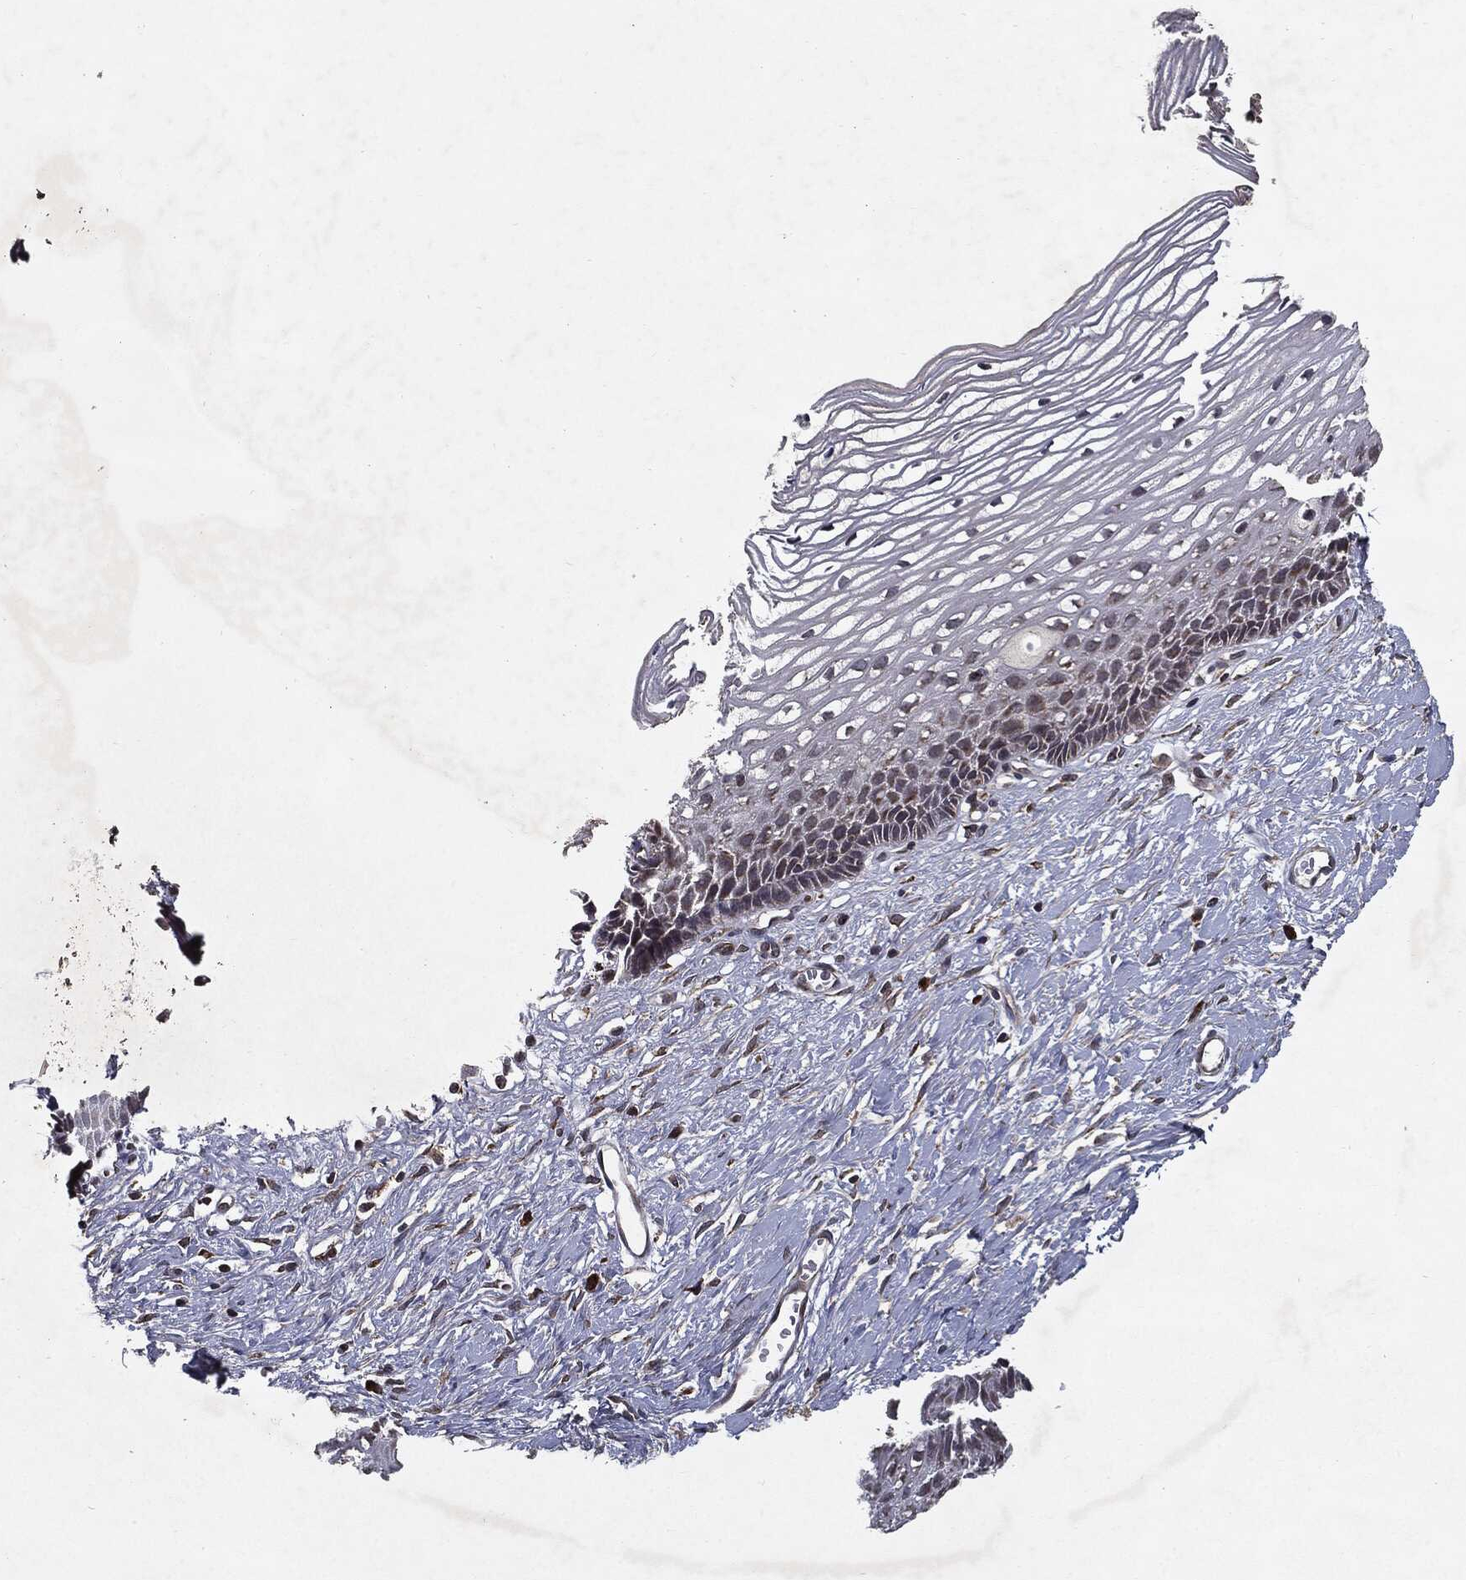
{"staining": {"intensity": "moderate", "quantity": "25%-75%", "location": "cytoplasmic/membranous,nuclear"}, "tissue": "cervix", "cell_type": "Squamous epithelial cells", "image_type": "normal", "snomed": [{"axis": "morphology", "description": "Normal tissue, NOS"}, {"axis": "topography", "description": "Cervix"}], "caption": "Immunohistochemical staining of benign cervix shows medium levels of moderate cytoplasmic/membranous,nuclear positivity in approximately 25%-75% of squamous epithelial cells. (IHC, brightfield microscopy, high magnification).", "gene": "HDAC5", "patient": {"sex": "female", "age": 40}}